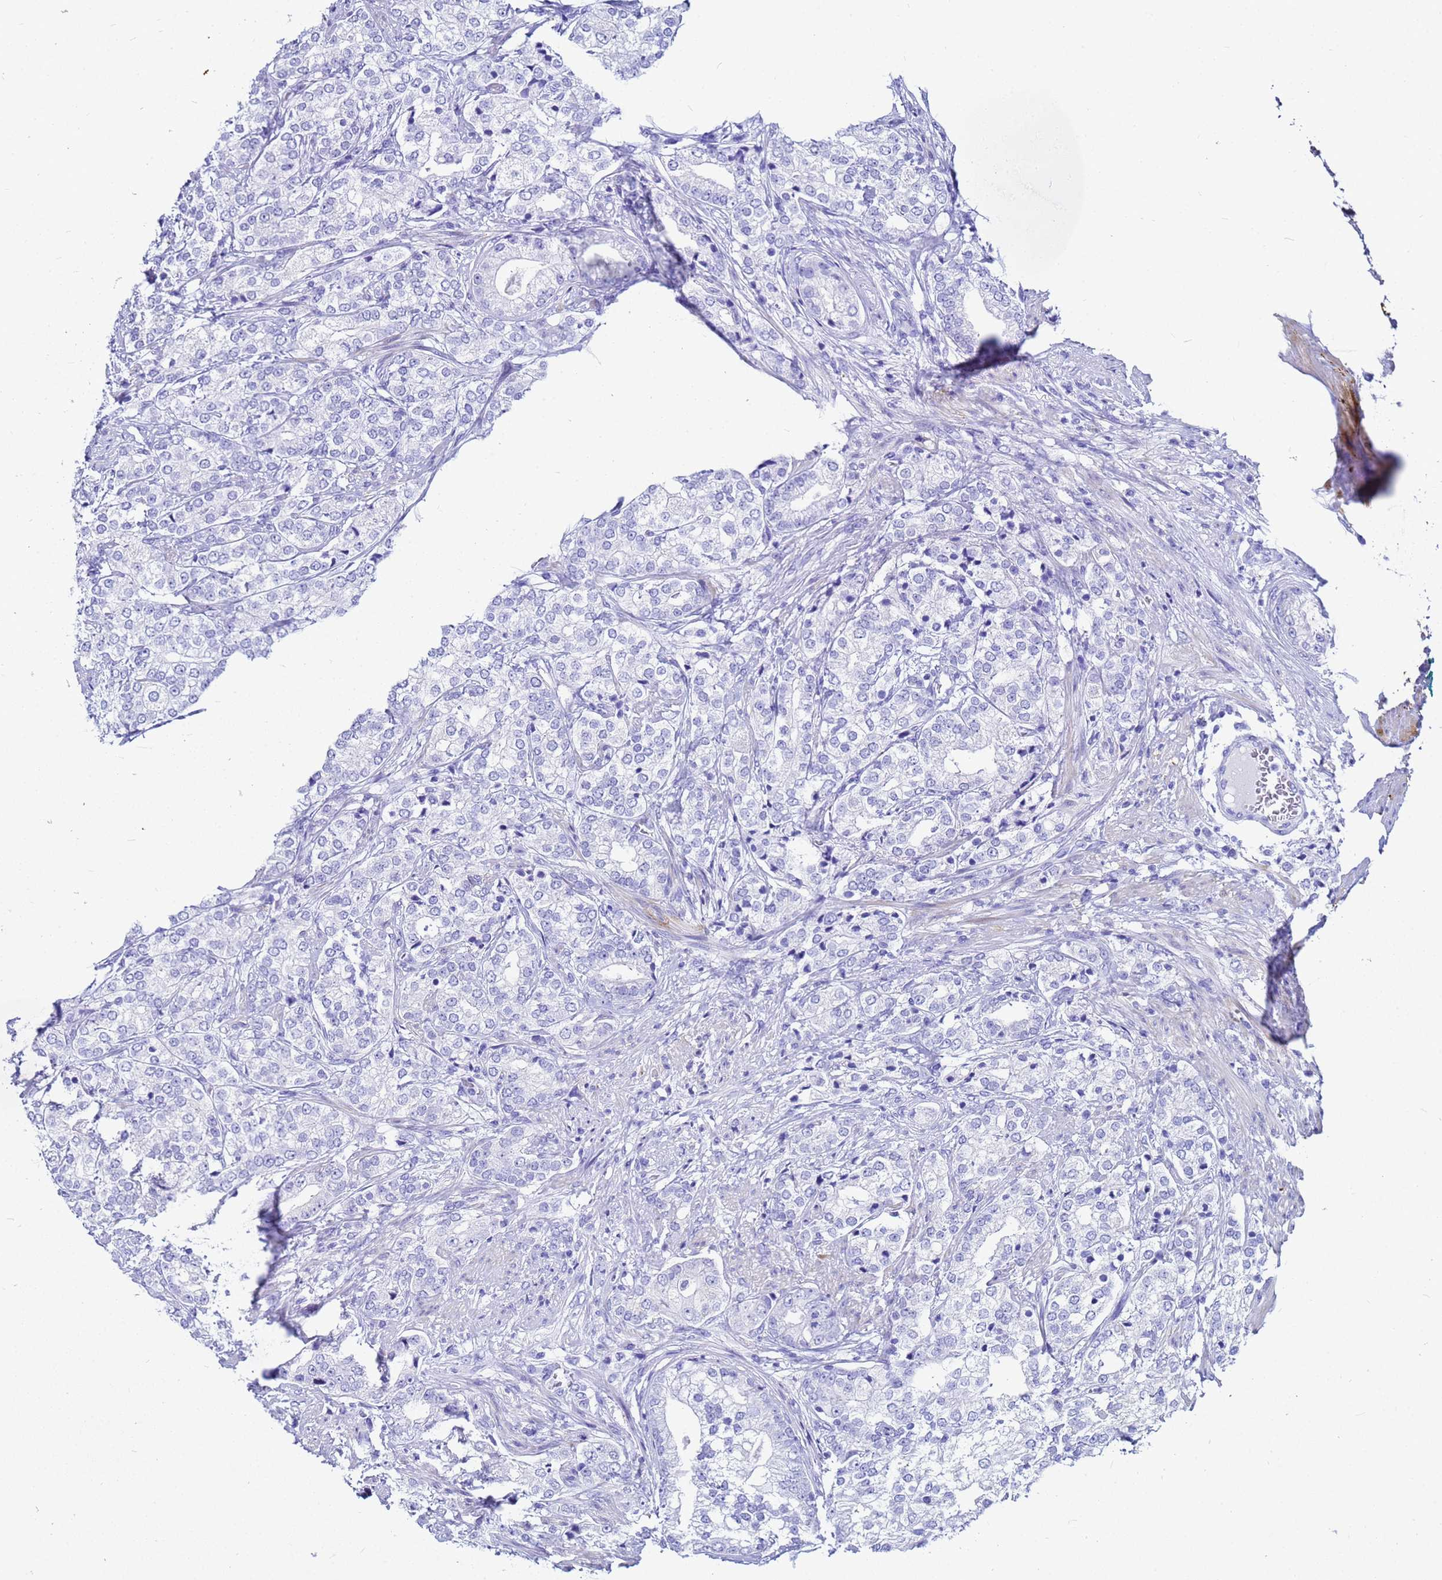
{"staining": {"intensity": "negative", "quantity": "none", "location": "none"}, "tissue": "prostate cancer", "cell_type": "Tumor cells", "image_type": "cancer", "snomed": [{"axis": "morphology", "description": "Adenocarcinoma, Low grade"}, {"axis": "topography", "description": "Prostate"}], "caption": "High magnification brightfield microscopy of prostate cancer (low-grade adenocarcinoma) stained with DAB (brown) and counterstained with hematoxylin (blue): tumor cells show no significant positivity.", "gene": "CKB", "patient": {"sex": "male", "age": 54}}